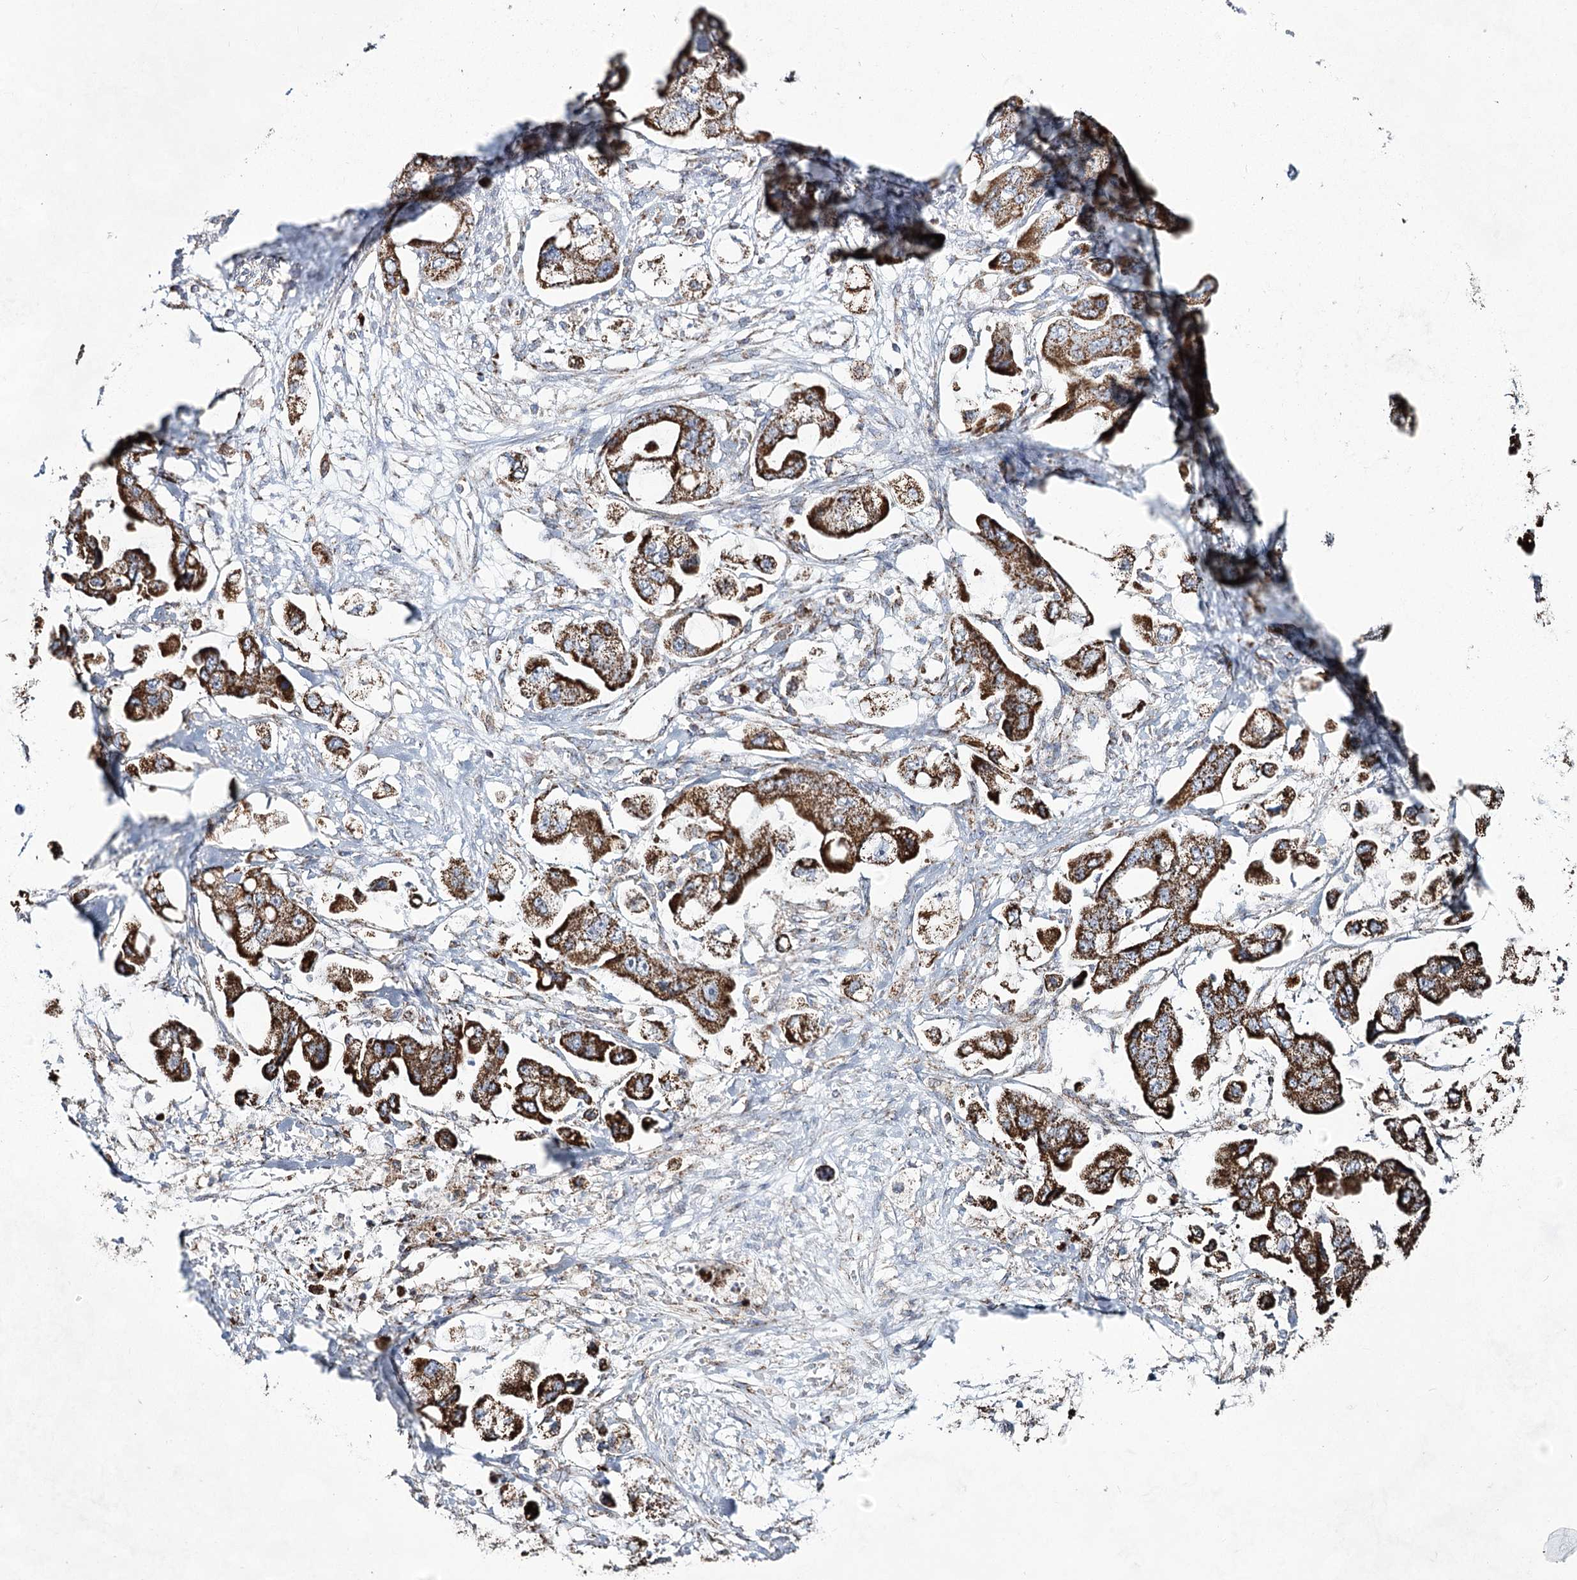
{"staining": {"intensity": "strong", "quantity": ">75%", "location": "cytoplasmic/membranous"}, "tissue": "stomach cancer", "cell_type": "Tumor cells", "image_type": "cancer", "snomed": [{"axis": "morphology", "description": "Adenocarcinoma, NOS"}, {"axis": "topography", "description": "Stomach"}], "caption": "Immunohistochemical staining of human stomach cancer exhibits high levels of strong cytoplasmic/membranous protein expression in about >75% of tumor cells.", "gene": "CWF19L1", "patient": {"sex": "male", "age": 62}}